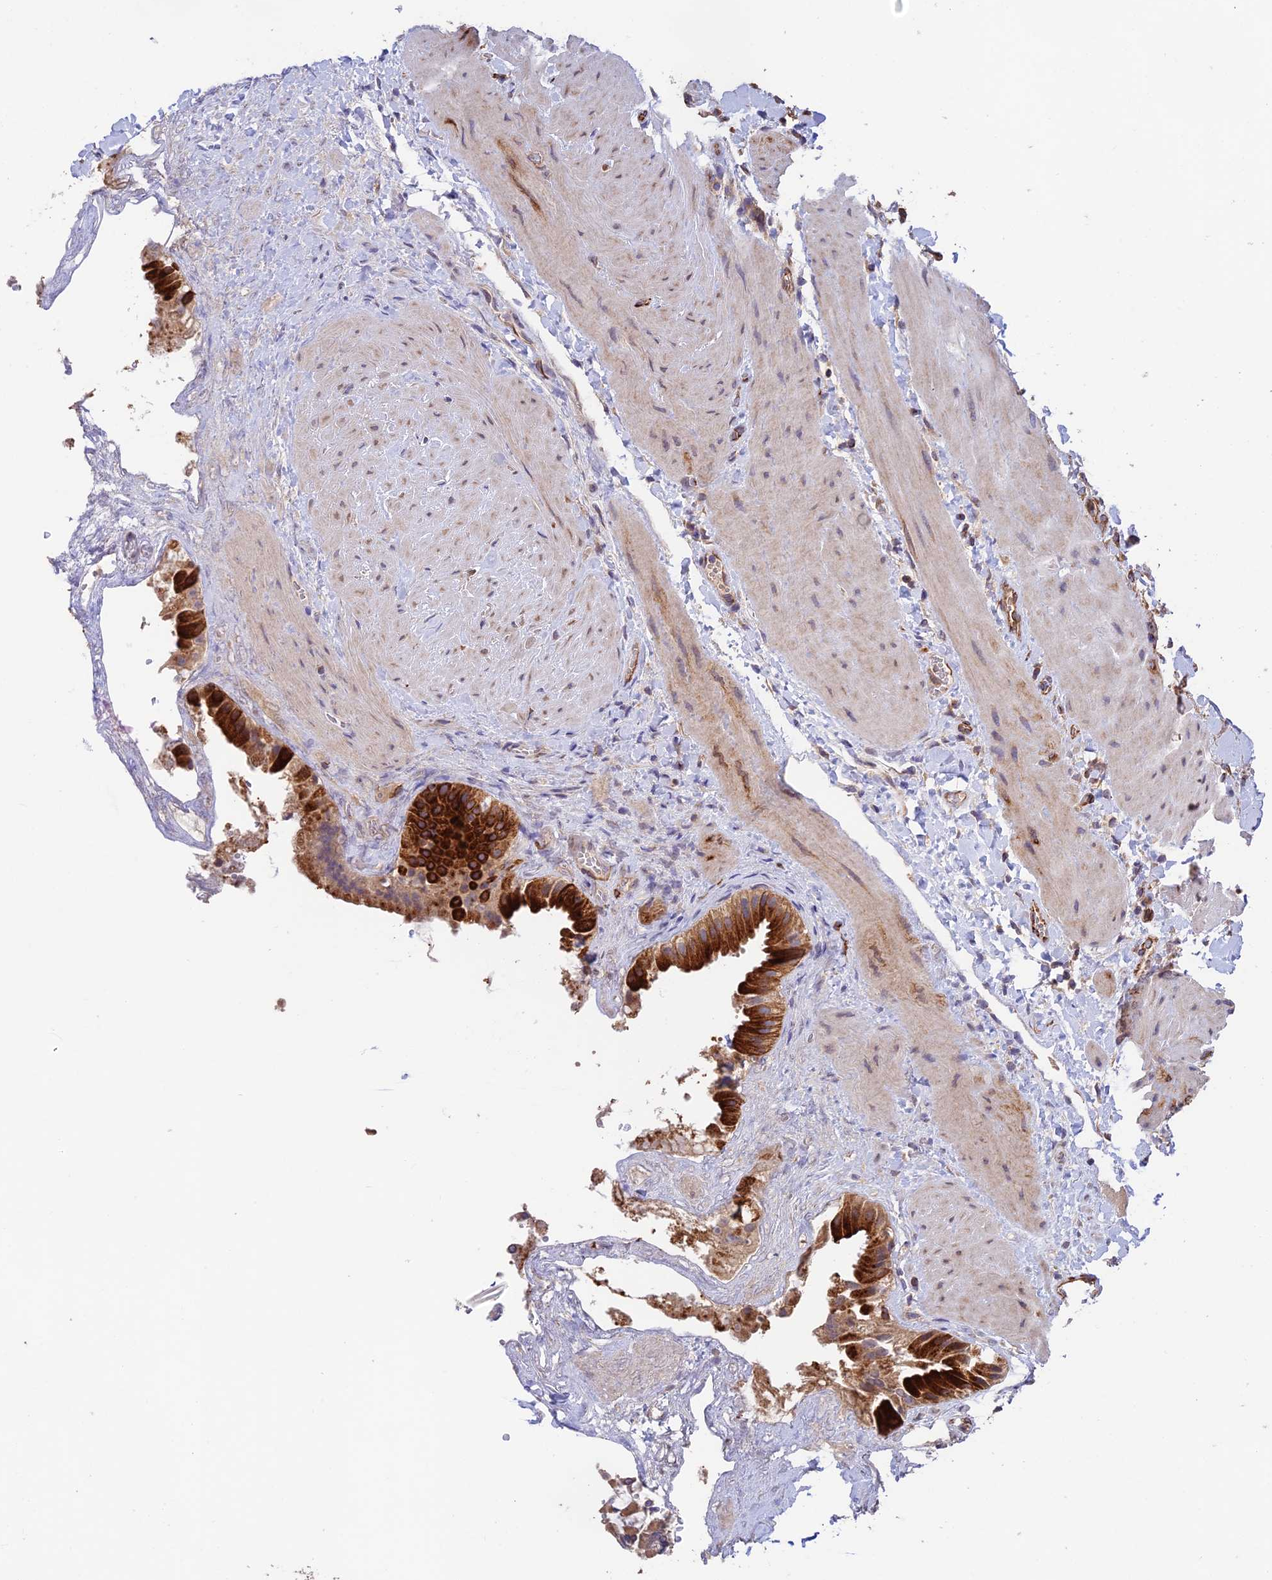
{"staining": {"intensity": "strong", "quantity": ">75%", "location": "cytoplasmic/membranous"}, "tissue": "gallbladder", "cell_type": "Glandular cells", "image_type": "normal", "snomed": [{"axis": "morphology", "description": "Normal tissue, NOS"}, {"axis": "topography", "description": "Gallbladder"}], "caption": "Glandular cells demonstrate strong cytoplasmic/membranous positivity in approximately >75% of cells in benign gallbladder.", "gene": "EMC3", "patient": {"sex": "male", "age": 55}}